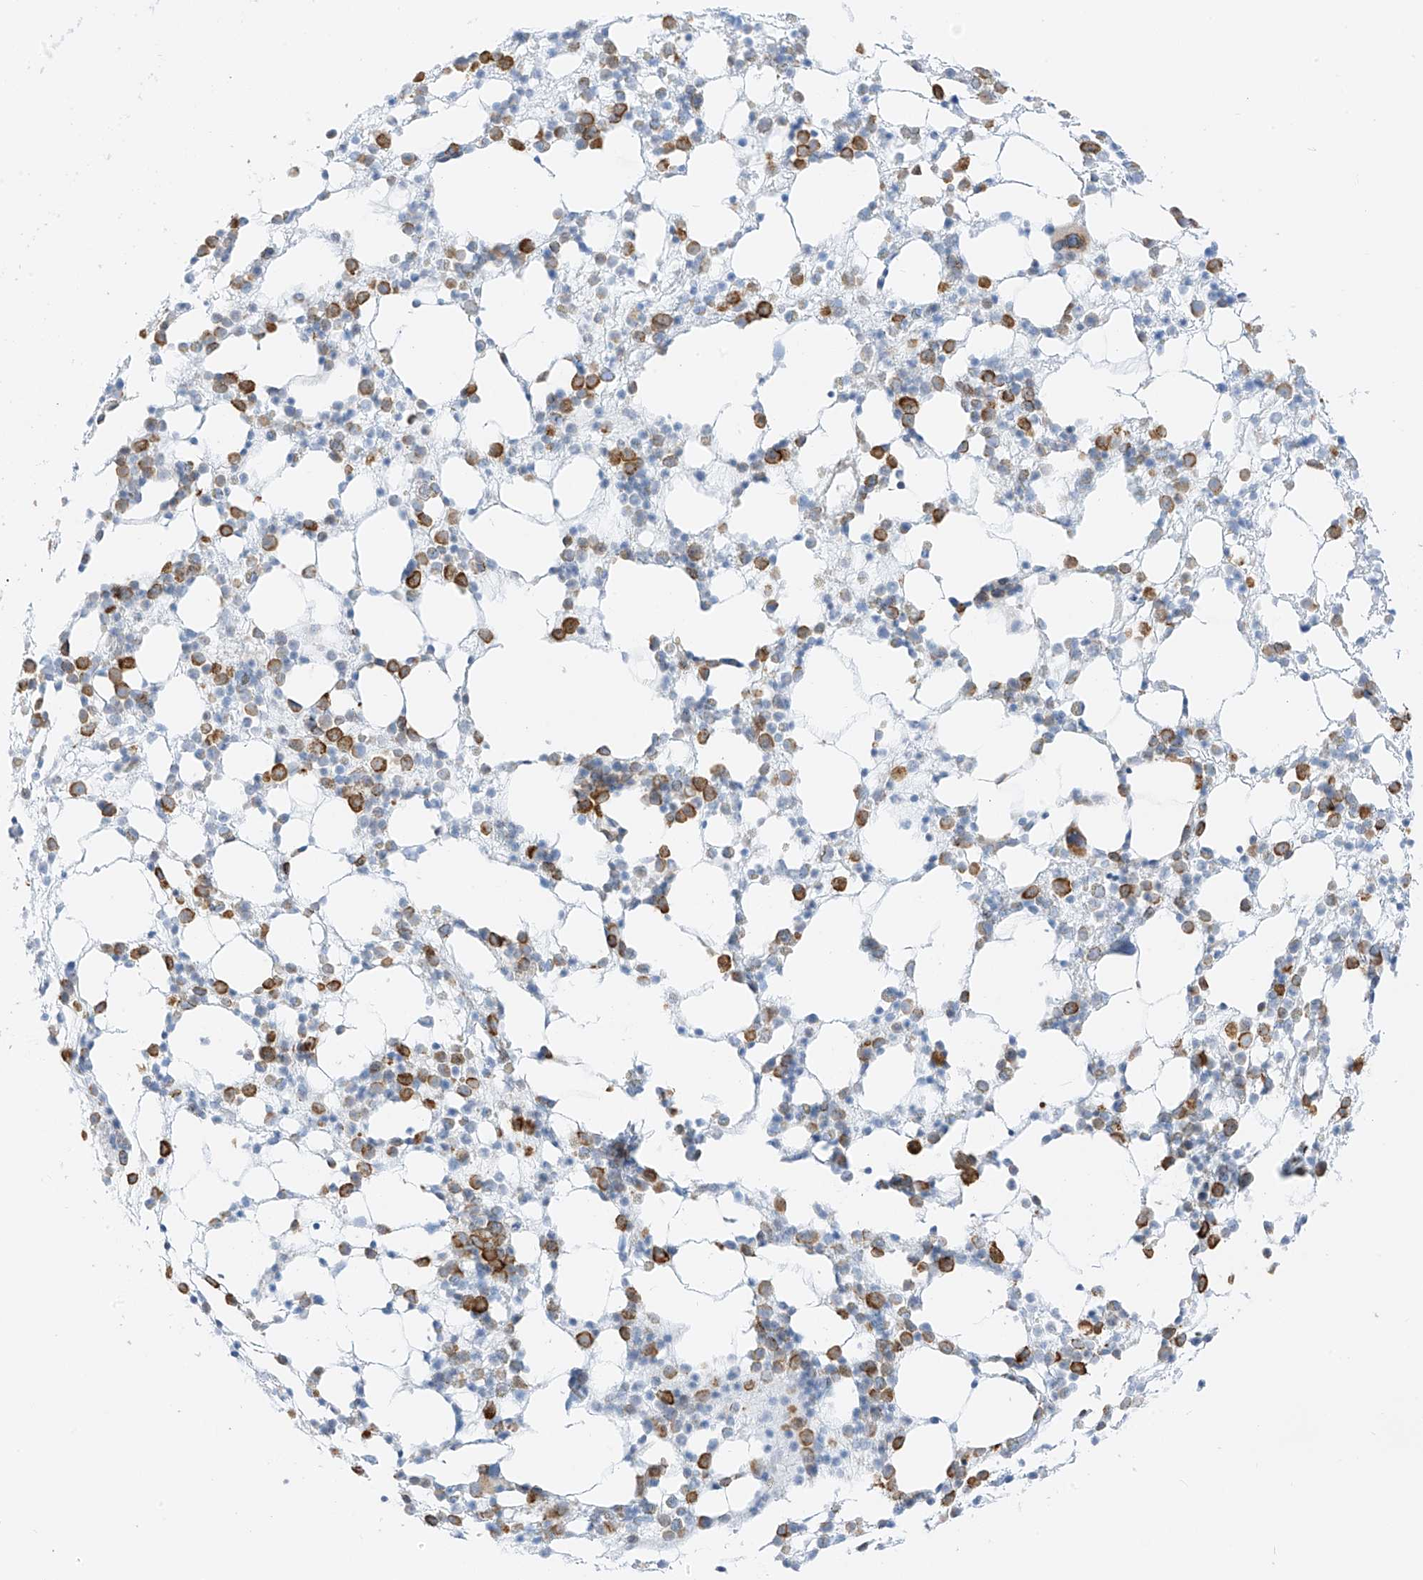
{"staining": {"intensity": "strong", "quantity": "25%-75%", "location": "cytoplasmic/membranous"}, "tissue": "bone marrow", "cell_type": "Hematopoietic cells", "image_type": "normal", "snomed": [{"axis": "morphology", "description": "Normal tissue, NOS"}, {"axis": "topography", "description": "Bone marrow"}], "caption": "Hematopoietic cells demonstrate high levels of strong cytoplasmic/membranous expression in about 25%-75% of cells in benign human bone marrow.", "gene": "LRRC59", "patient": {"sex": "female", "age": 57}}